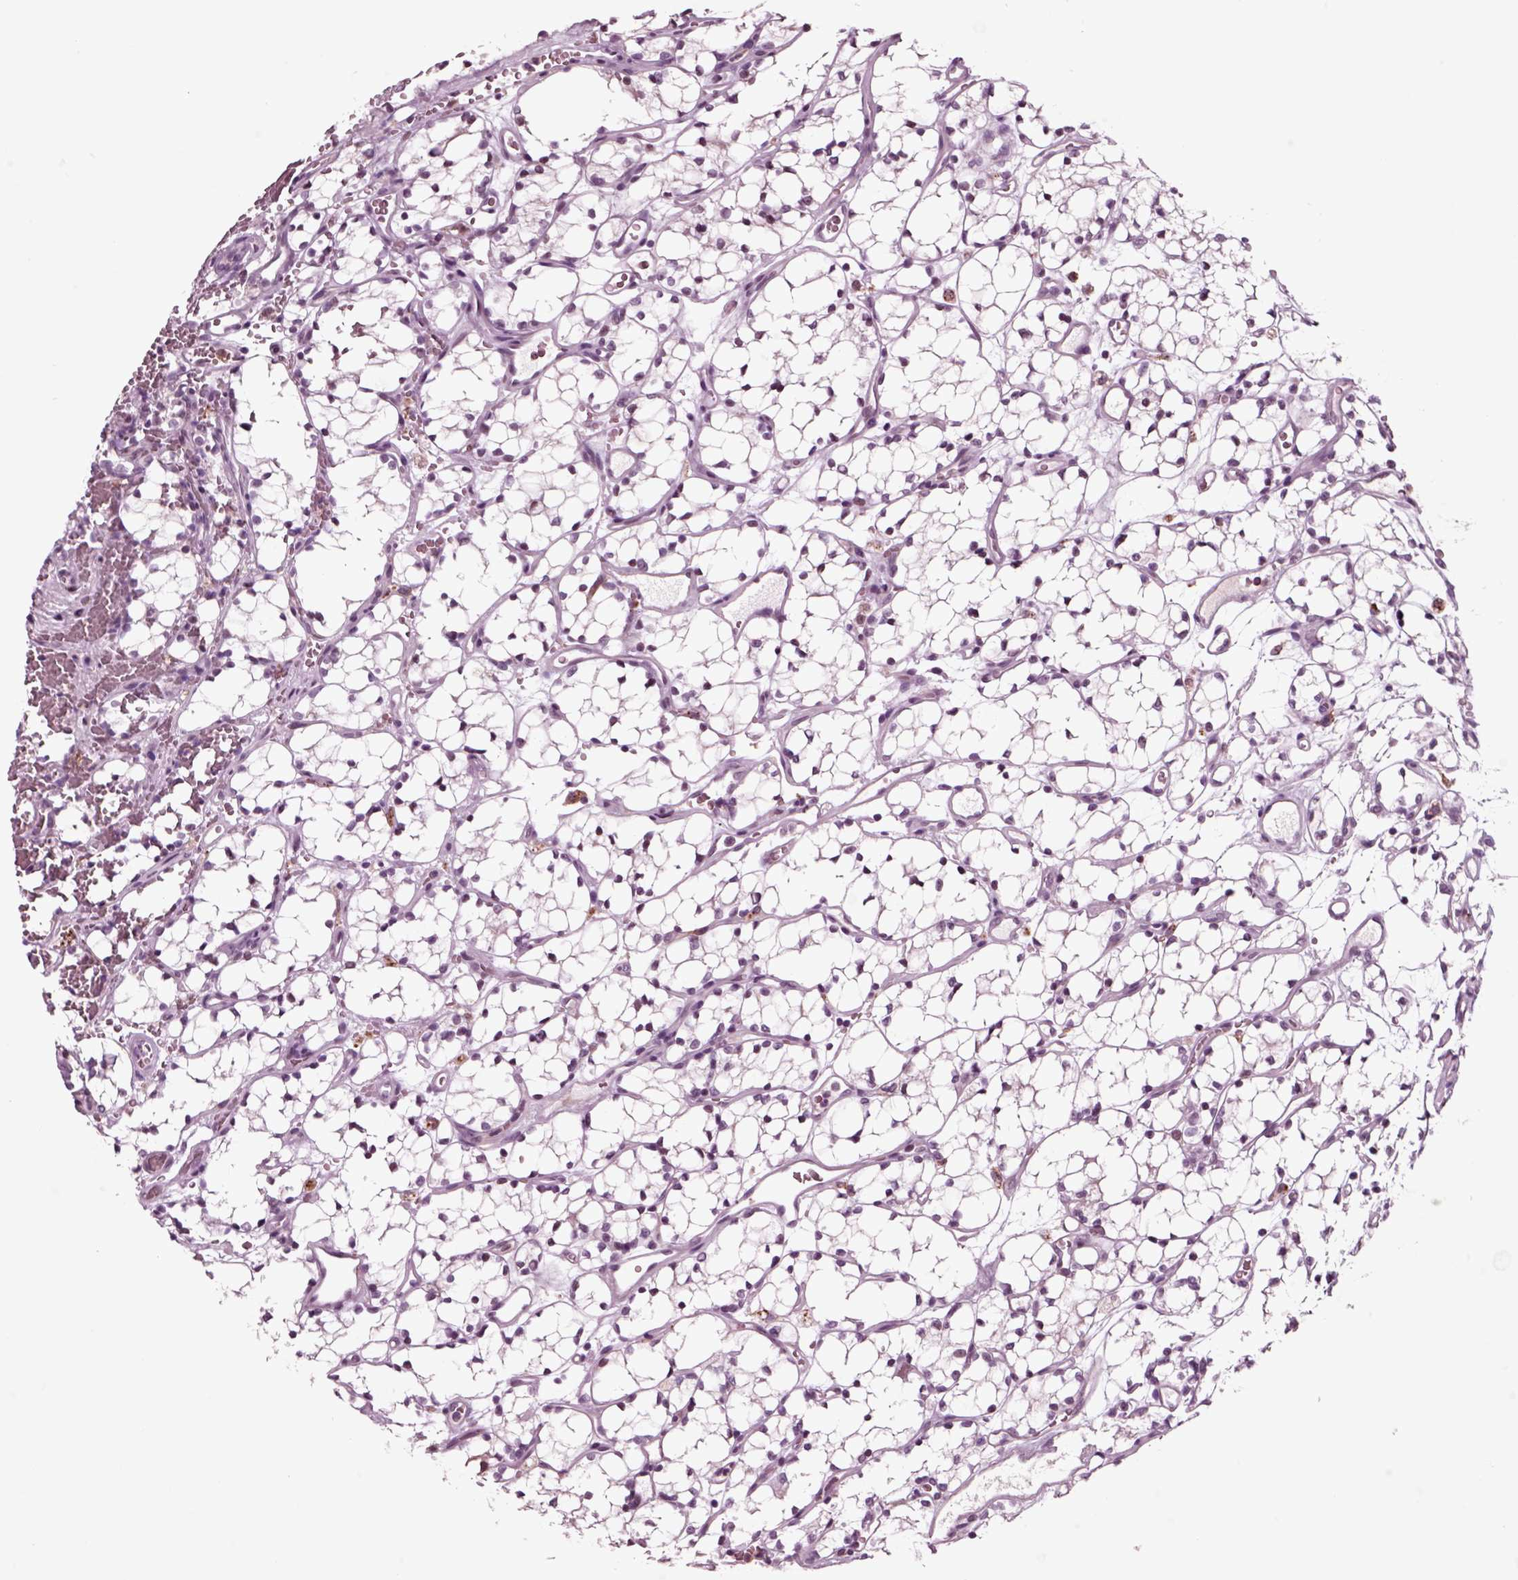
{"staining": {"intensity": "negative", "quantity": "none", "location": "none"}, "tissue": "renal cancer", "cell_type": "Tumor cells", "image_type": "cancer", "snomed": [{"axis": "morphology", "description": "Adenocarcinoma, NOS"}, {"axis": "topography", "description": "Kidney"}], "caption": "Adenocarcinoma (renal) stained for a protein using IHC exhibits no positivity tumor cells.", "gene": "CHGB", "patient": {"sex": "female", "age": 69}}